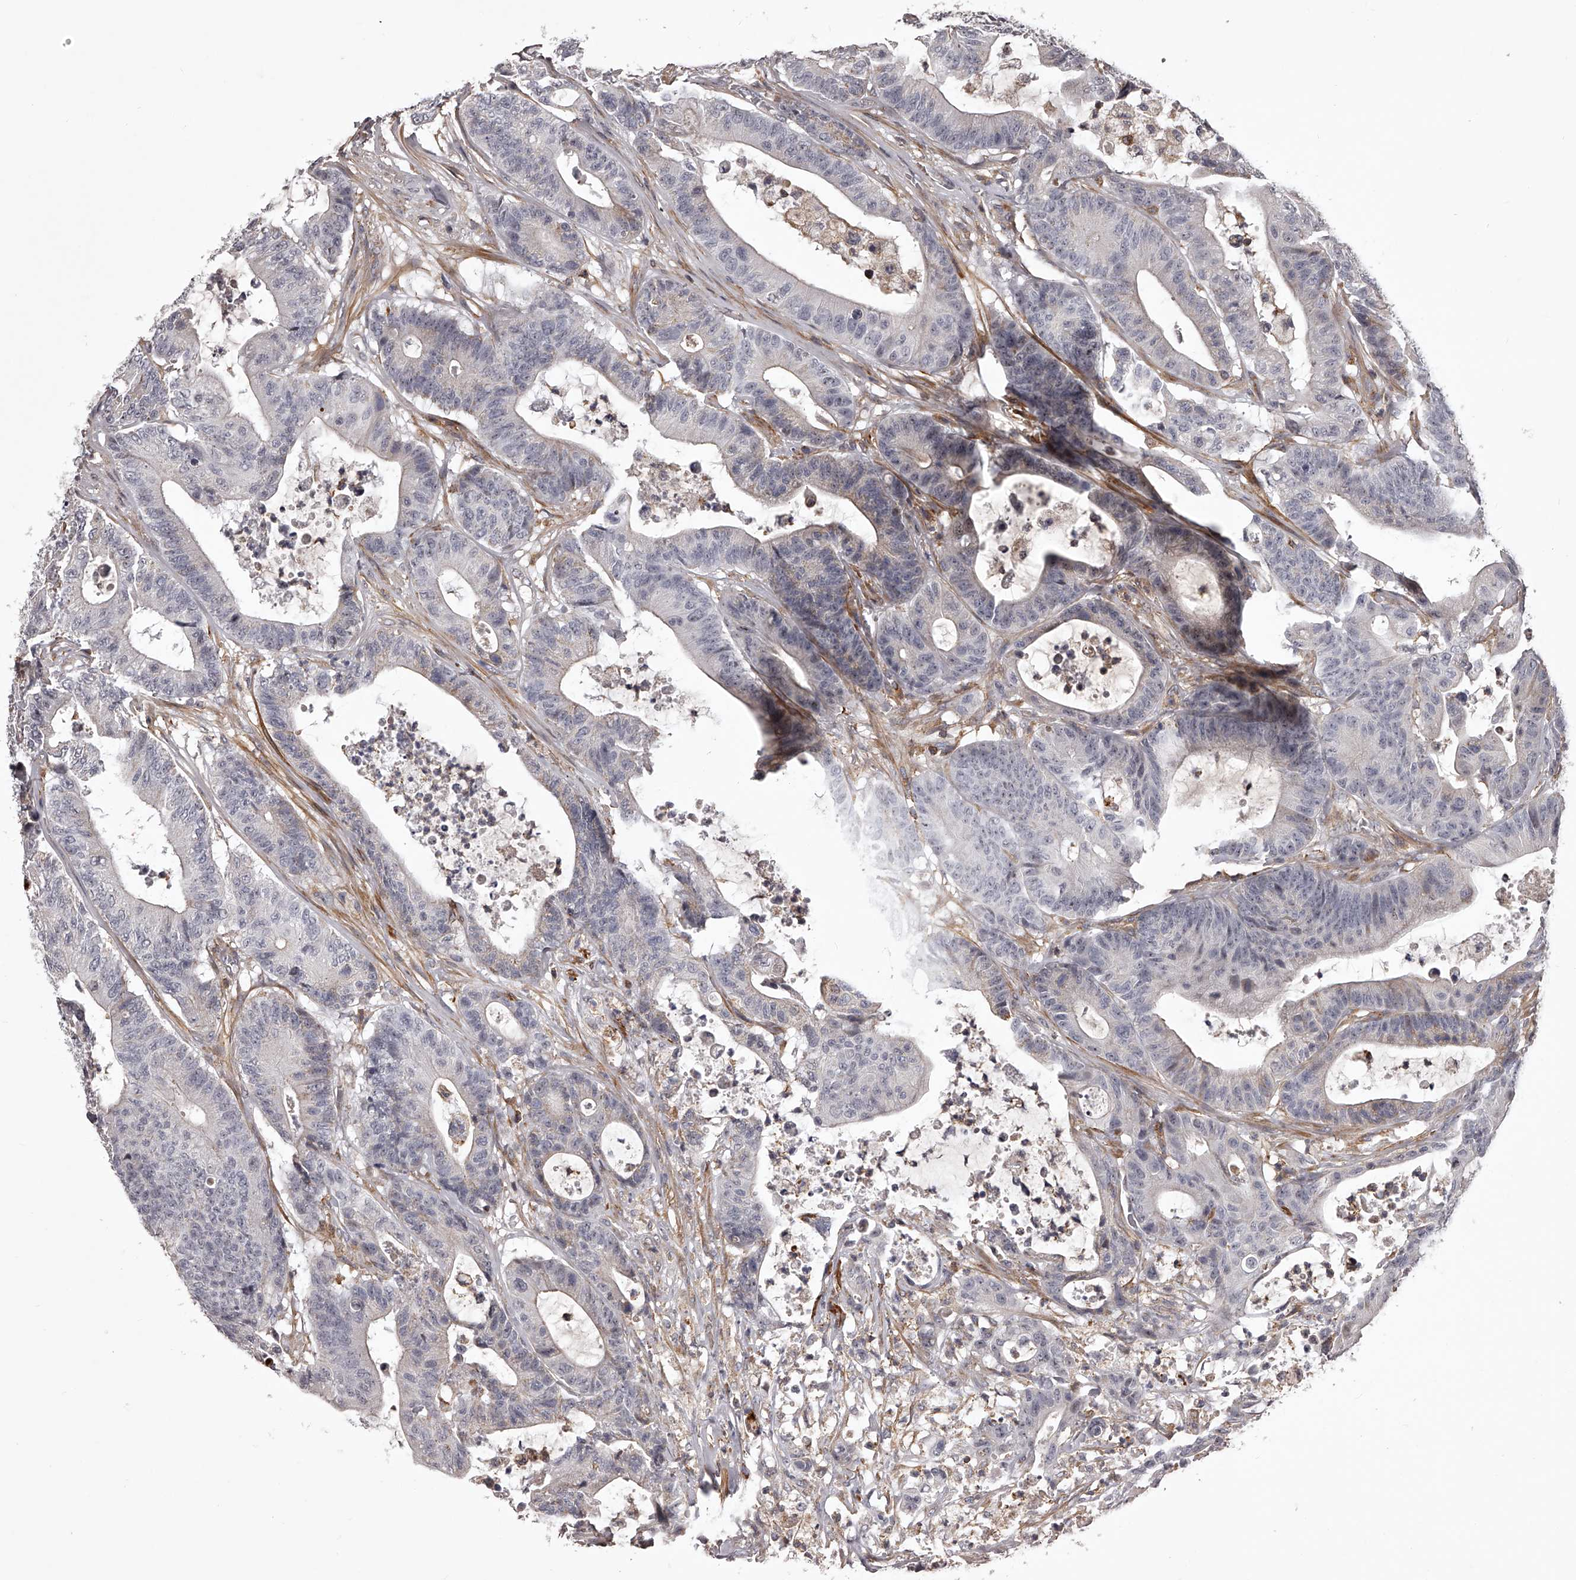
{"staining": {"intensity": "negative", "quantity": "none", "location": "none"}, "tissue": "colorectal cancer", "cell_type": "Tumor cells", "image_type": "cancer", "snomed": [{"axis": "morphology", "description": "Adenocarcinoma, NOS"}, {"axis": "topography", "description": "Colon"}], "caption": "IHC histopathology image of colorectal cancer stained for a protein (brown), which displays no positivity in tumor cells.", "gene": "RRP36", "patient": {"sex": "female", "age": 84}}